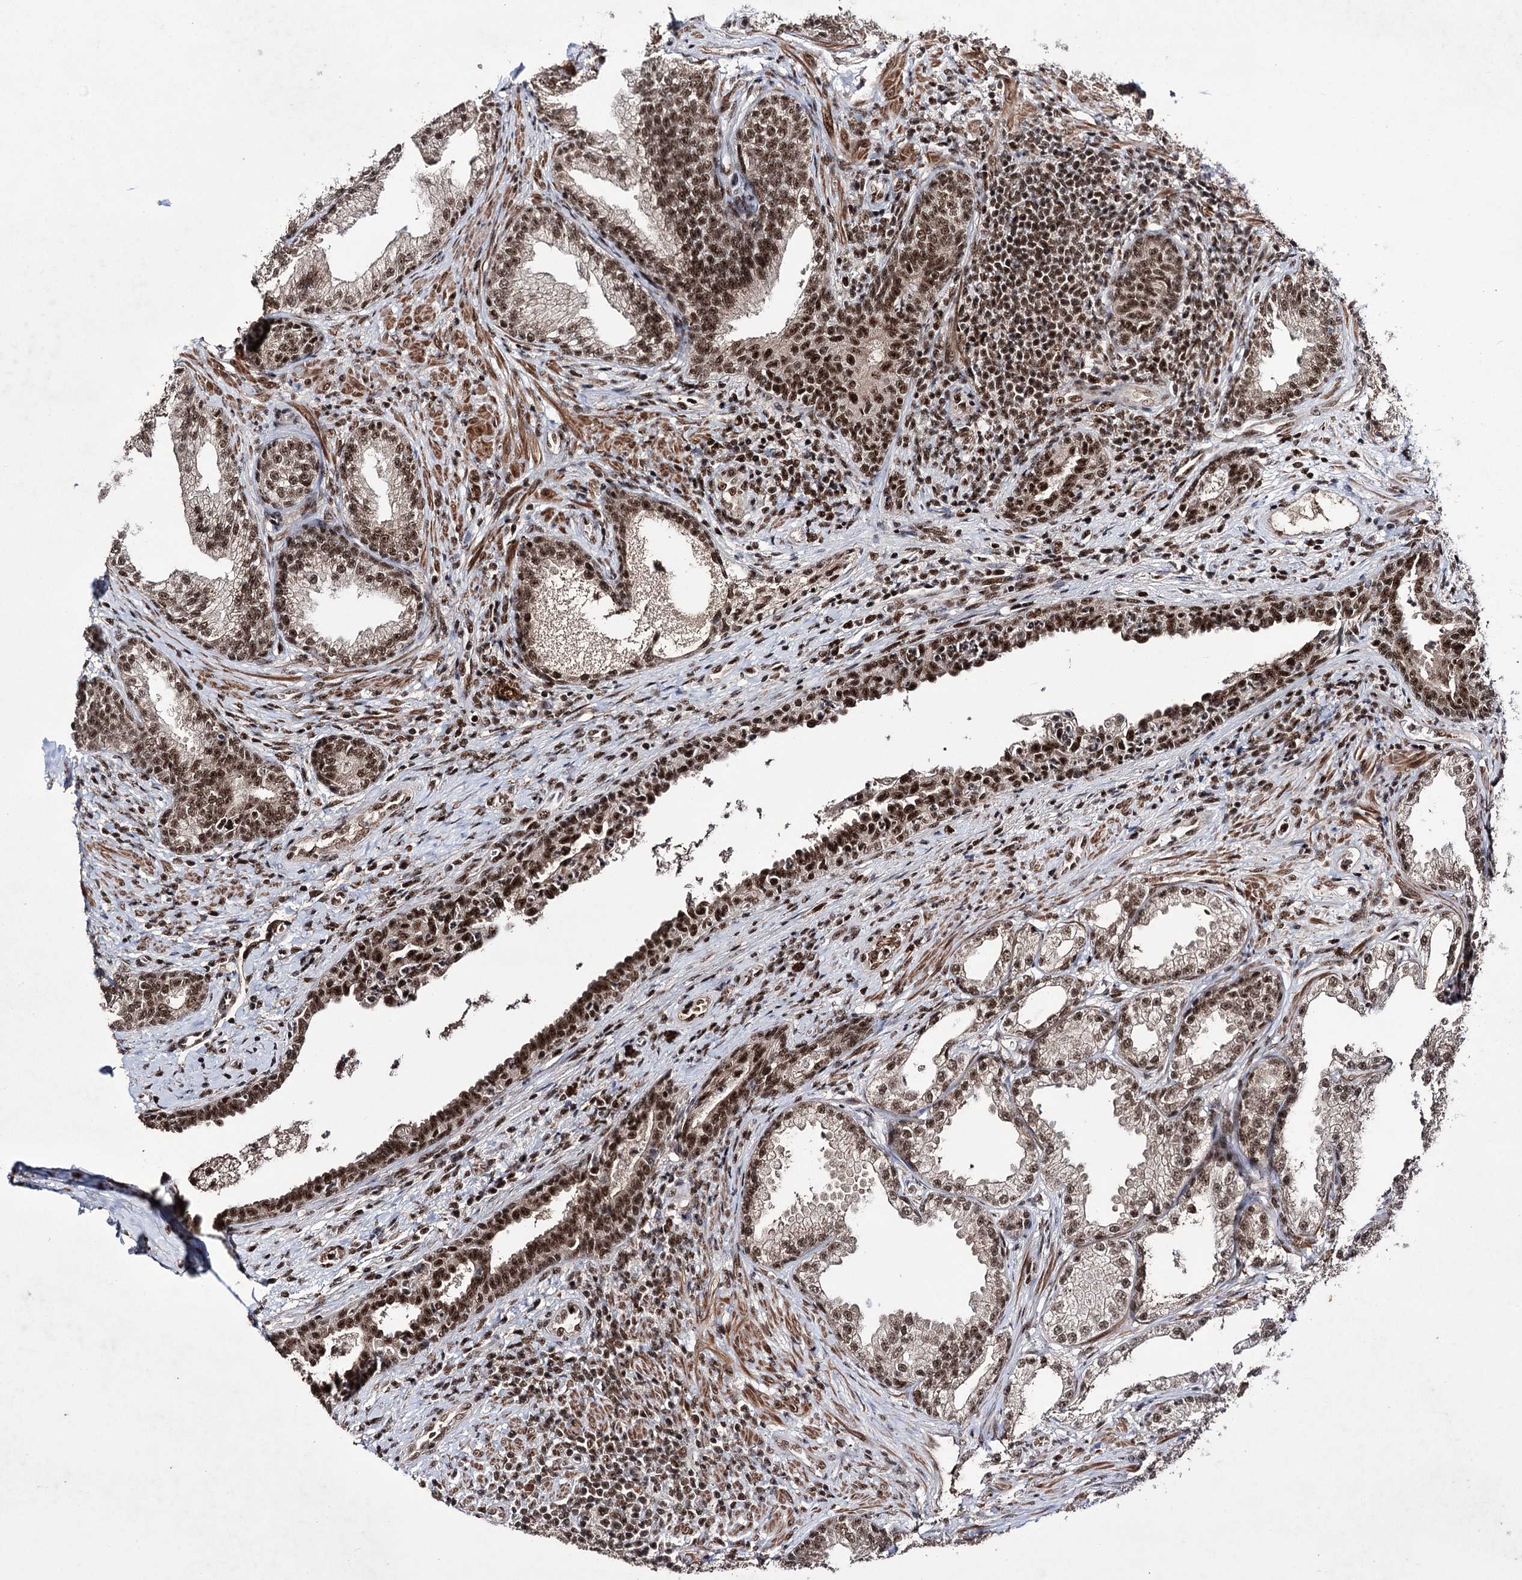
{"staining": {"intensity": "strong", "quantity": ">75%", "location": "nuclear"}, "tissue": "prostate", "cell_type": "Glandular cells", "image_type": "normal", "snomed": [{"axis": "morphology", "description": "Normal tissue, NOS"}, {"axis": "topography", "description": "Prostate"}], "caption": "Immunohistochemical staining of benign prostate shows high levels of strong nuclear staining in about >75% of glandular cells.", "gene": "PRPF40A", "patient": {"sex": "male", "age": 76}}